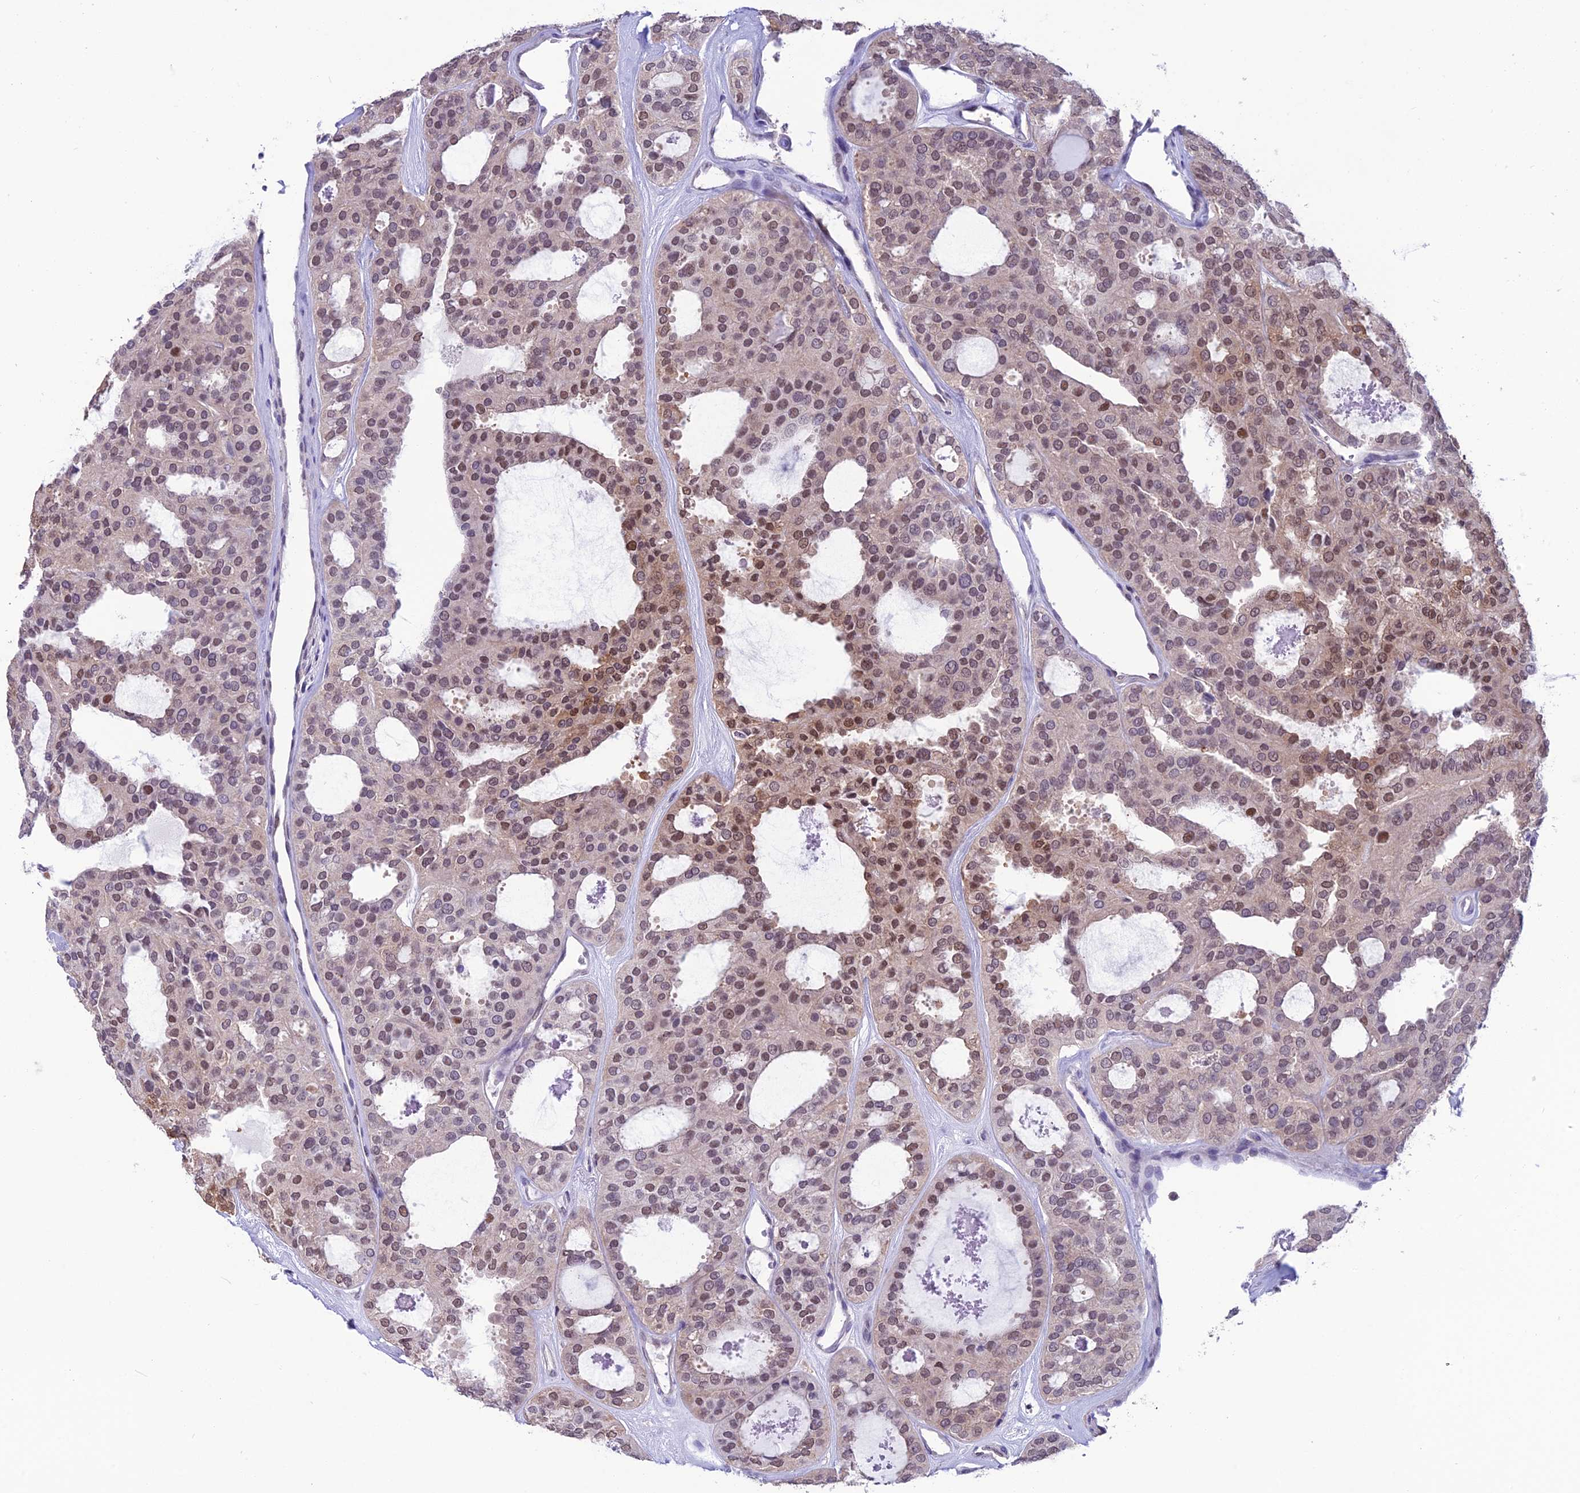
{"staining": {"intensity": "moderate", "quantity": "25%-75%", "location": "nuclear"}, "tissue": "thyroid cancer", "cell_type": "Tumor cells", "image_type": "cancer", "snomed": [{"axis": "morphology", "description": "Follicular adenoma carcinoma, NOS"}, {"axis": "topography", "description": "Thyroid gland"}], "caption": "Follicular adenoma carcinoma (thyroid) stained with a protein marker demonstrates moderate staining in tumor cells.", "gene": "MIS12", "patient": {"sex": "male", "age": 75}}